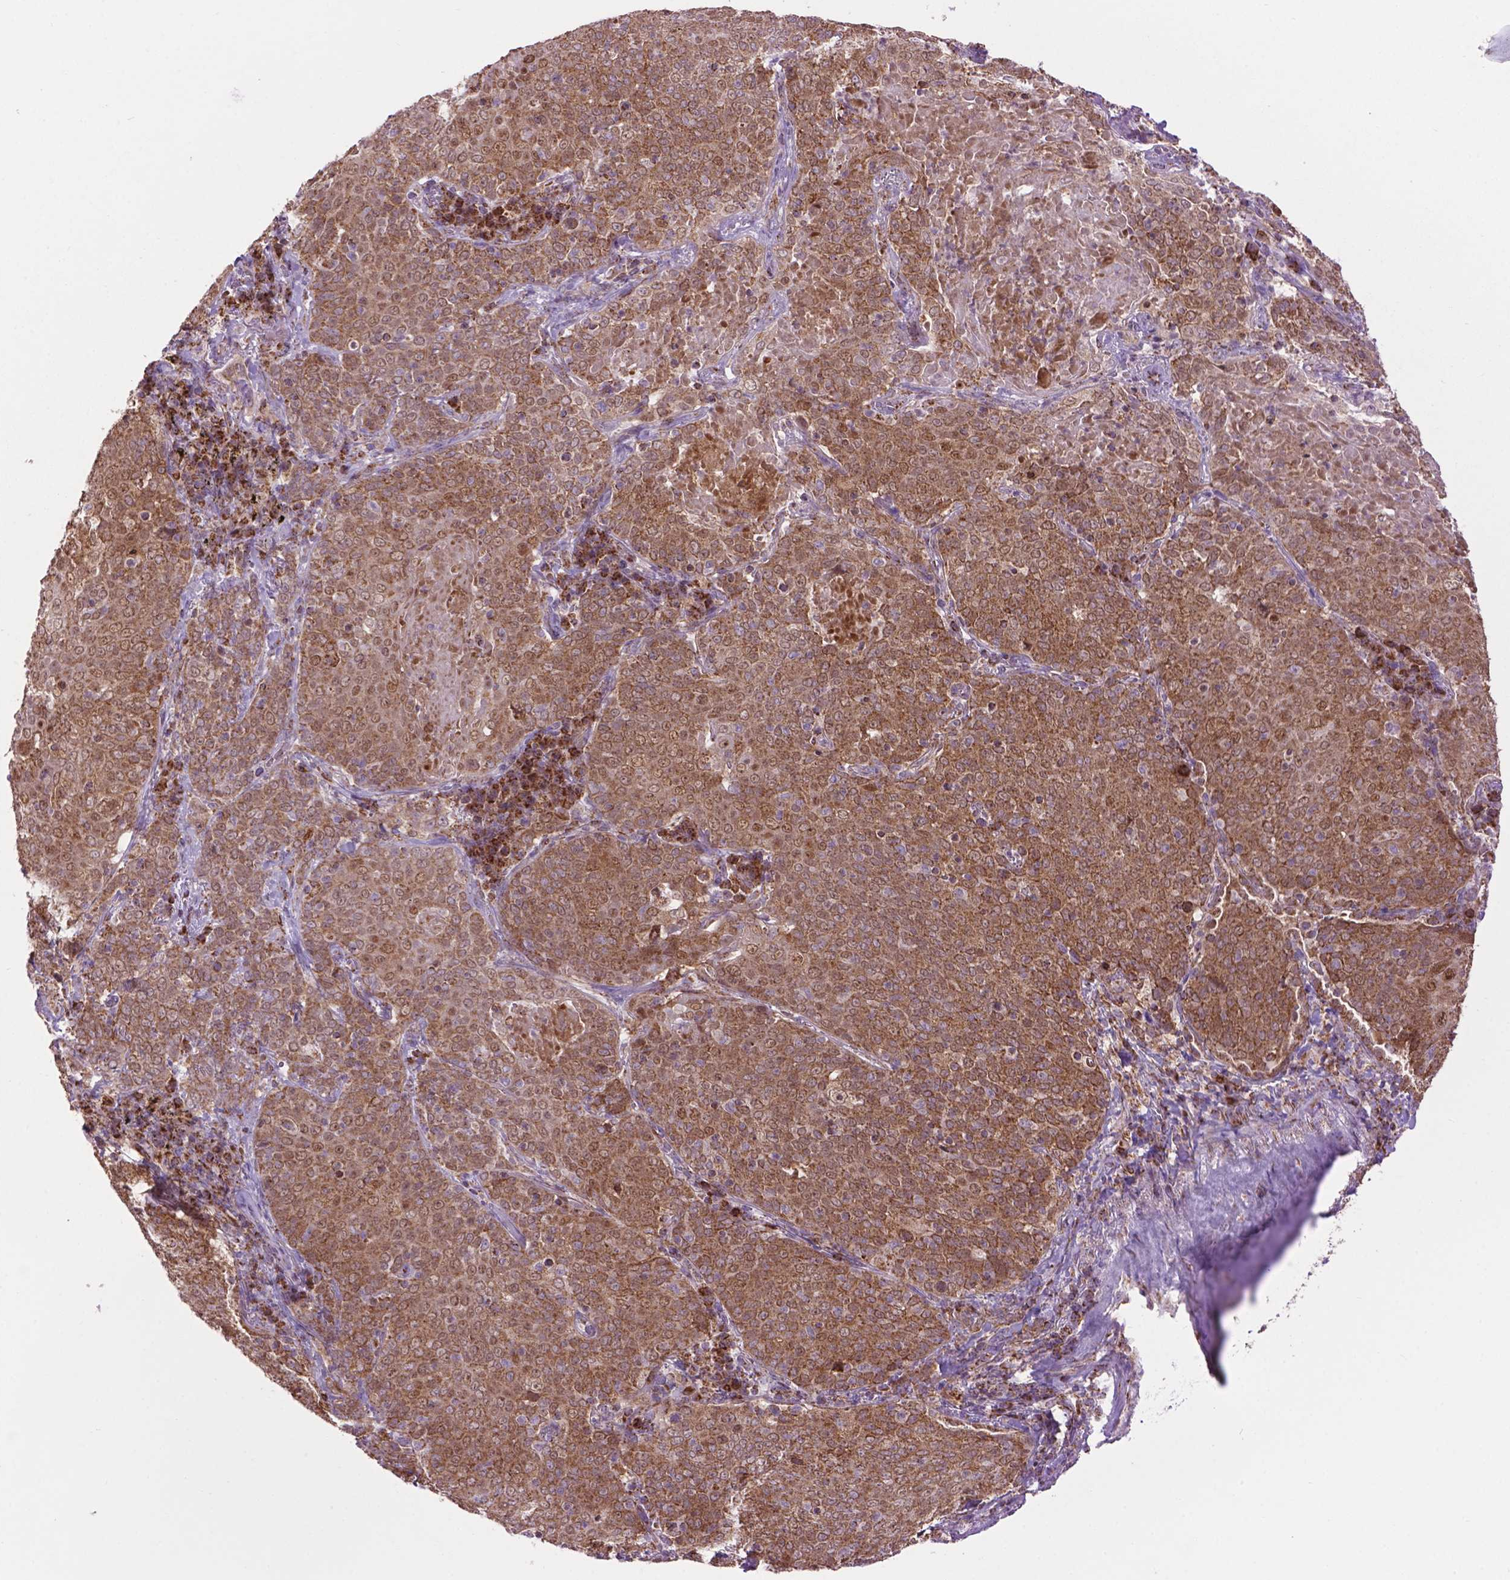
{"staining": {"intensity": "moderate", "quantity": ">75%", "location": "cytoplasmic/membranous"}, "tissue": "lung cancer", "cell_type": "Tumor cells", "image_type": "cancer", "snomed": [{"axis": "morphology", "description": "Squamous cell carcinoma, NOS"}, {"axis": "topography", "description": "Lung"}], "caption": "Lung squamous cell carcinoma stained for a protein shows moderate cytoplasmic/membranous positivity in tumor cells.", "gene": "PYCR3", "patient": {"sex": "male", "age": 82}}